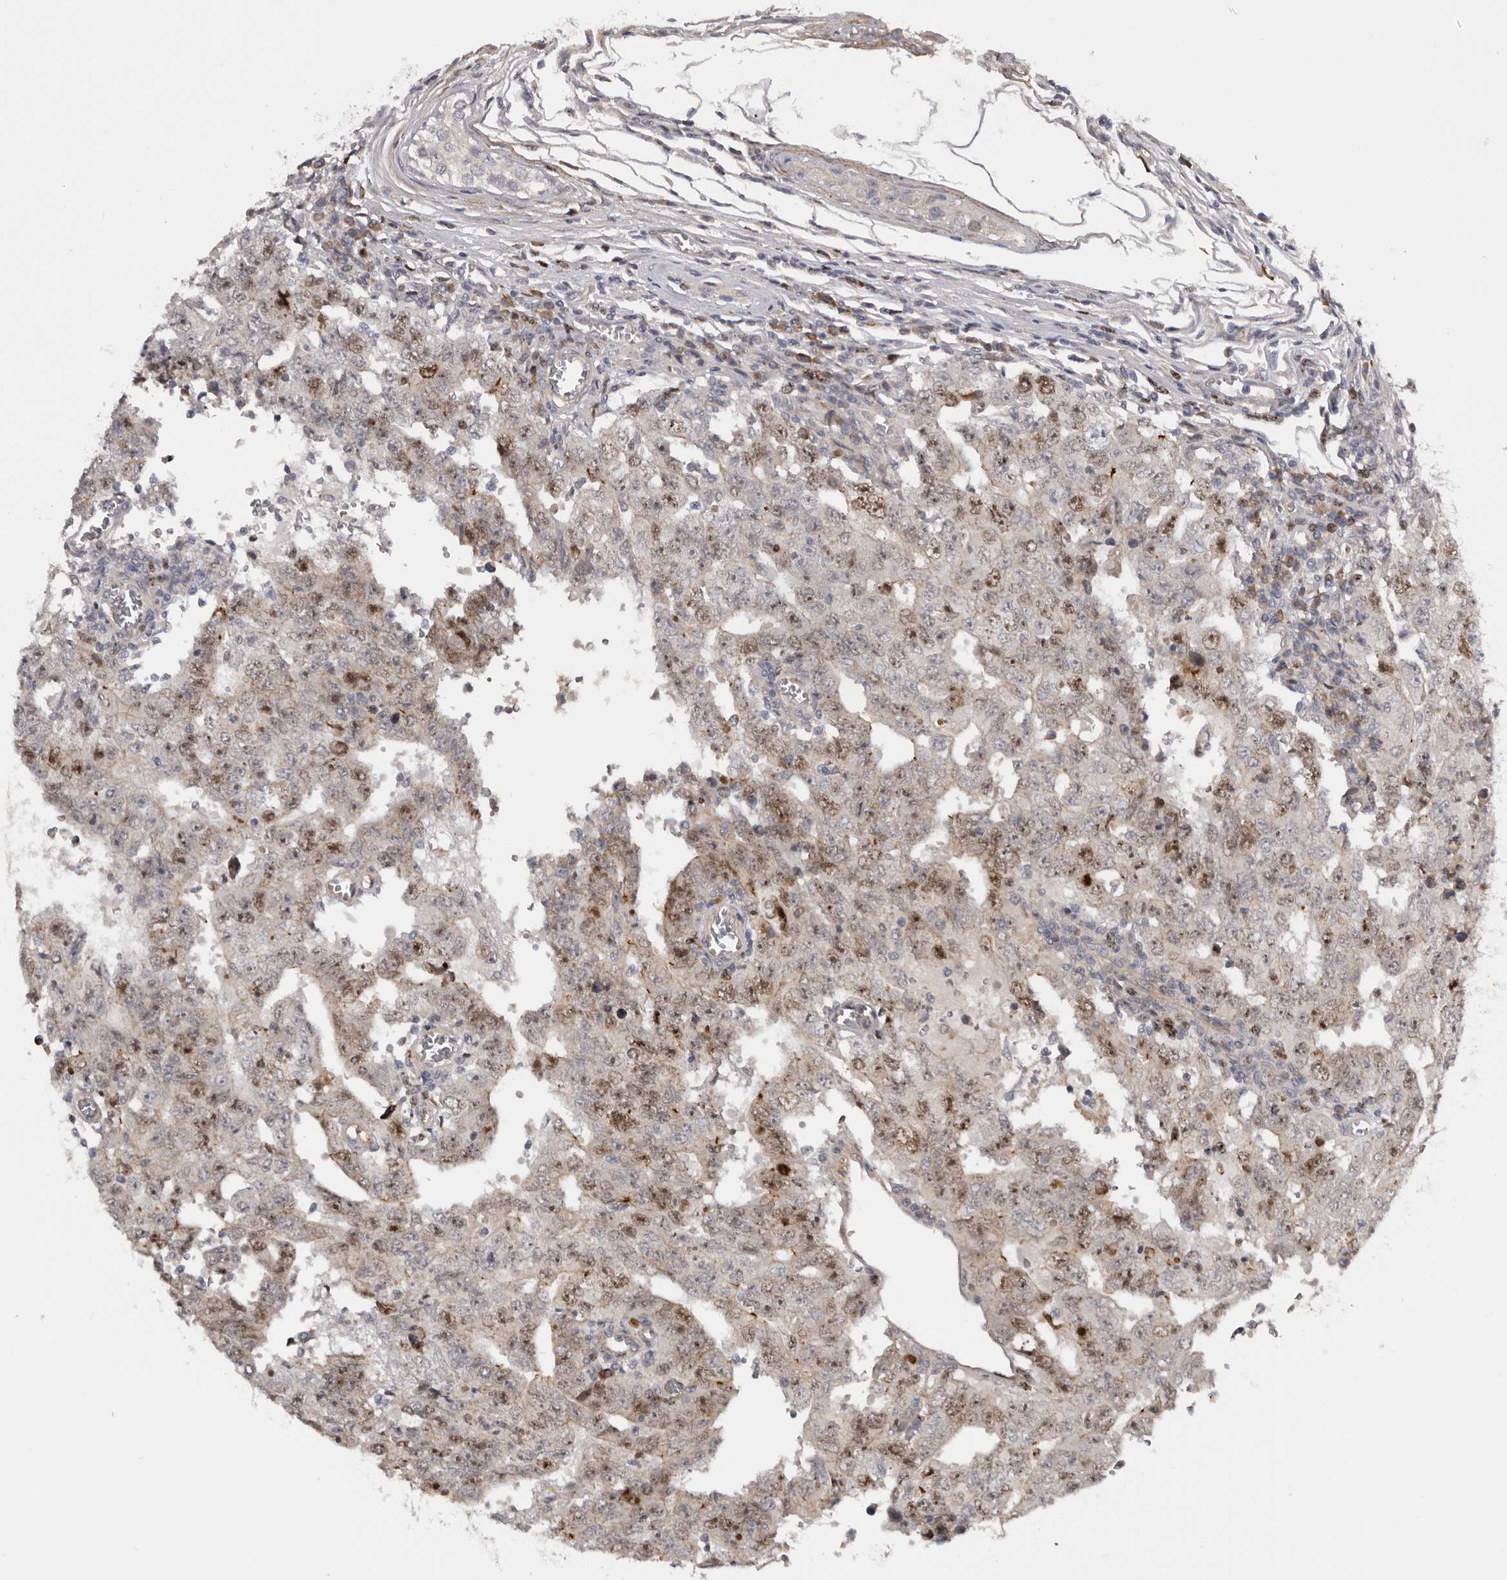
{"staining": {"intensity": "moderate", "quantity": ">75%", "location": "nuclear"}, "tissue": "testis cancer", "cell_type": "Tumor cells", "image_type": "cancer", "snomed": [{"axis": "morphology", "description": "Carcinoma, Embryonal, NOS"}, {"axis": "topography", "description": "Testis"}], "caption": "Immunohistochemical staining of testis cancer demonstrates medium levels of moderate nuclear positivity in about >75% of tumor cells.", "gene": "CDCA8", "patient": {"sex": "male", "age": 26}}